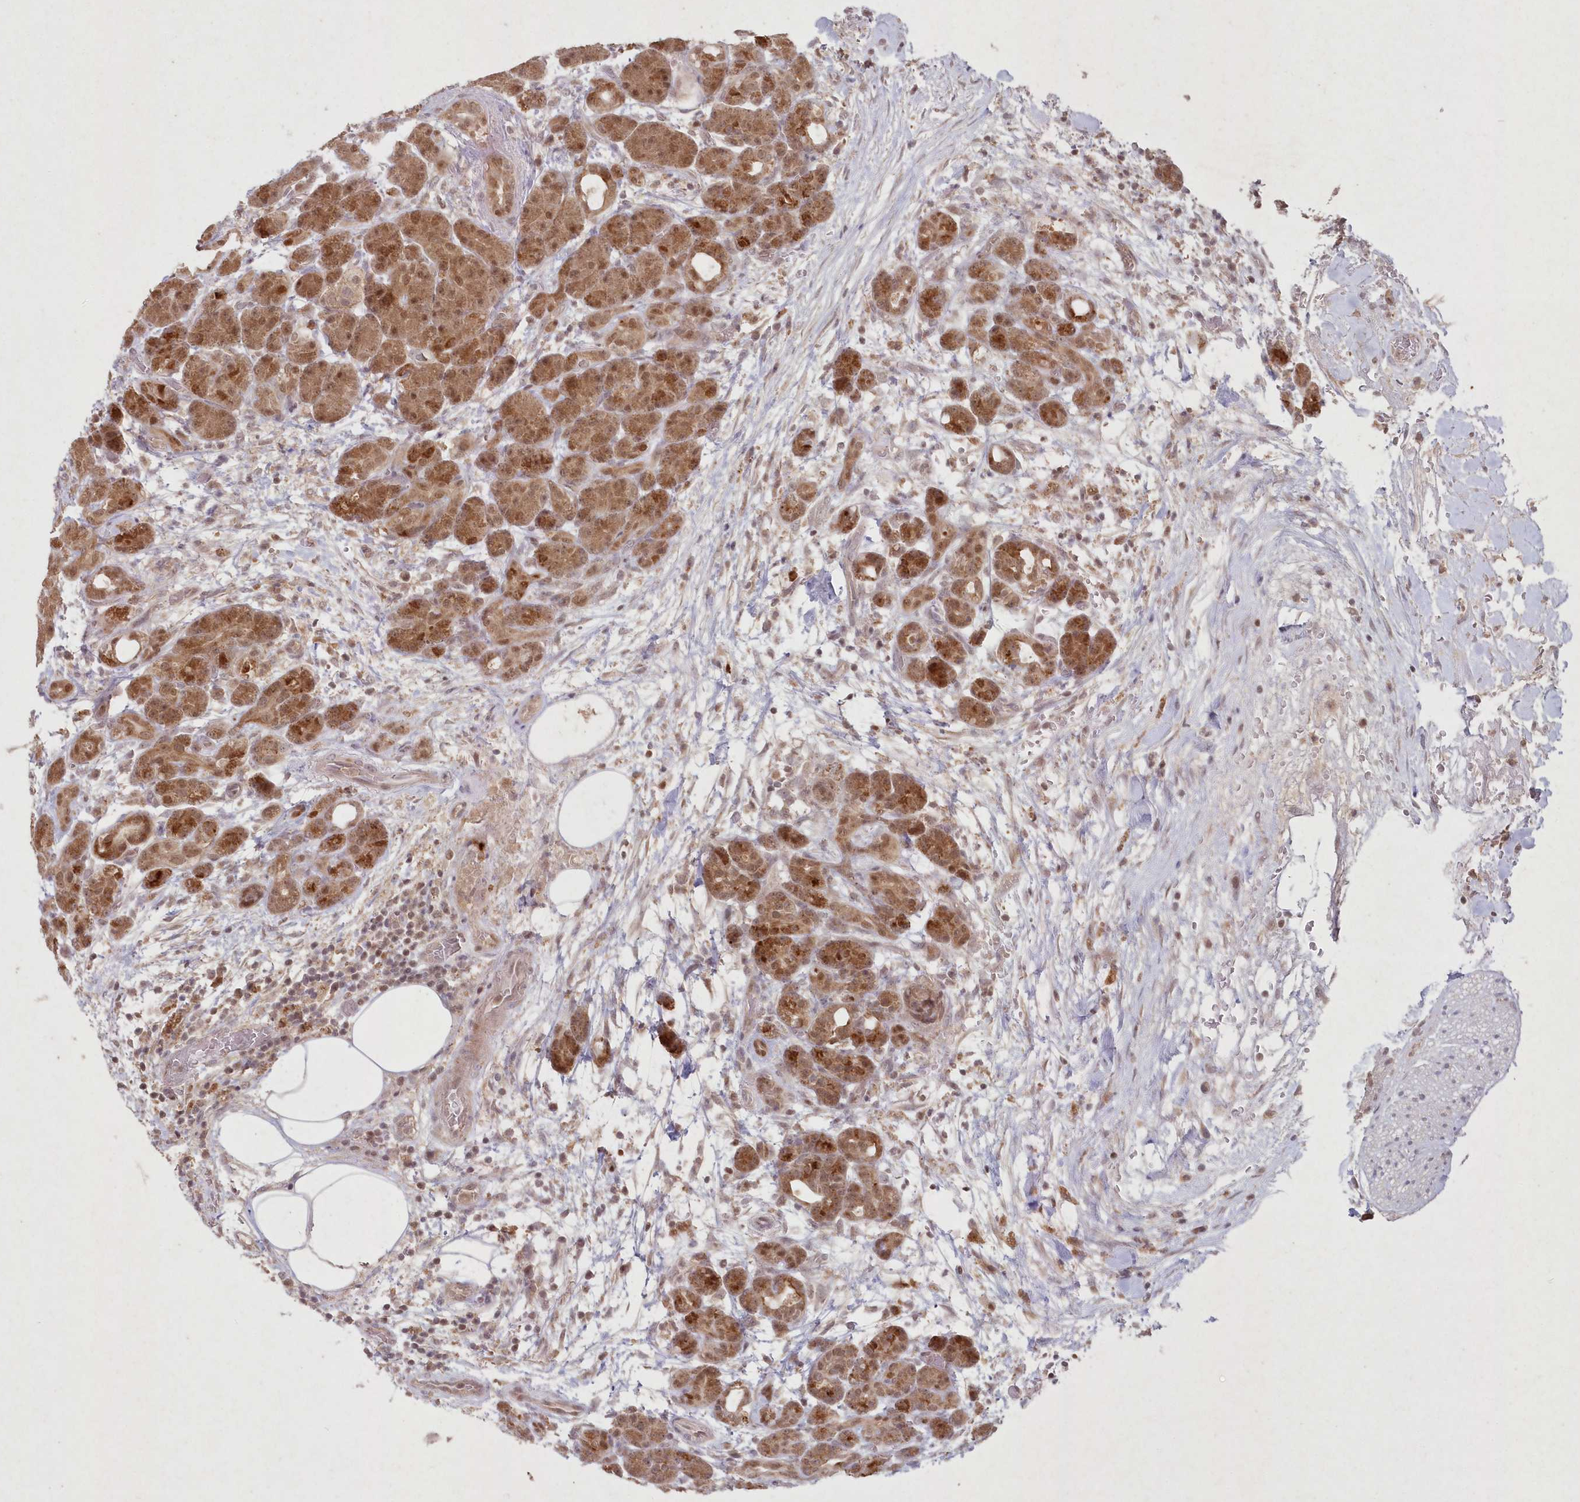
{"staining": {"intensity": "moderate", "quantity": ">75%", "location": "cytoplasmic/membranous,nuclear"}, "tissue": "pancreas", "cell_type": "Exocrine glandular cells", "image_type": "normal", "snomed": [{"axis": "morphology", "description": "Normal tissue, NOS"}, {"axis": "topography", "description": "Pancreas"}], "caption": "Benign pancreas exhibits moderate cytoplasmic/membranous,nuclear positivity in about >75% of exocrine glandular cells, visualized by immunohistochemistry. The staining is performed using DAB (3,3'-diaminobenzidine) brown chromogen to label protein expression. The nuclei are counter-stained blue using hematoxylin.", "gene": "ASCC1", "patient": {"sex": "male", "age": 63}}